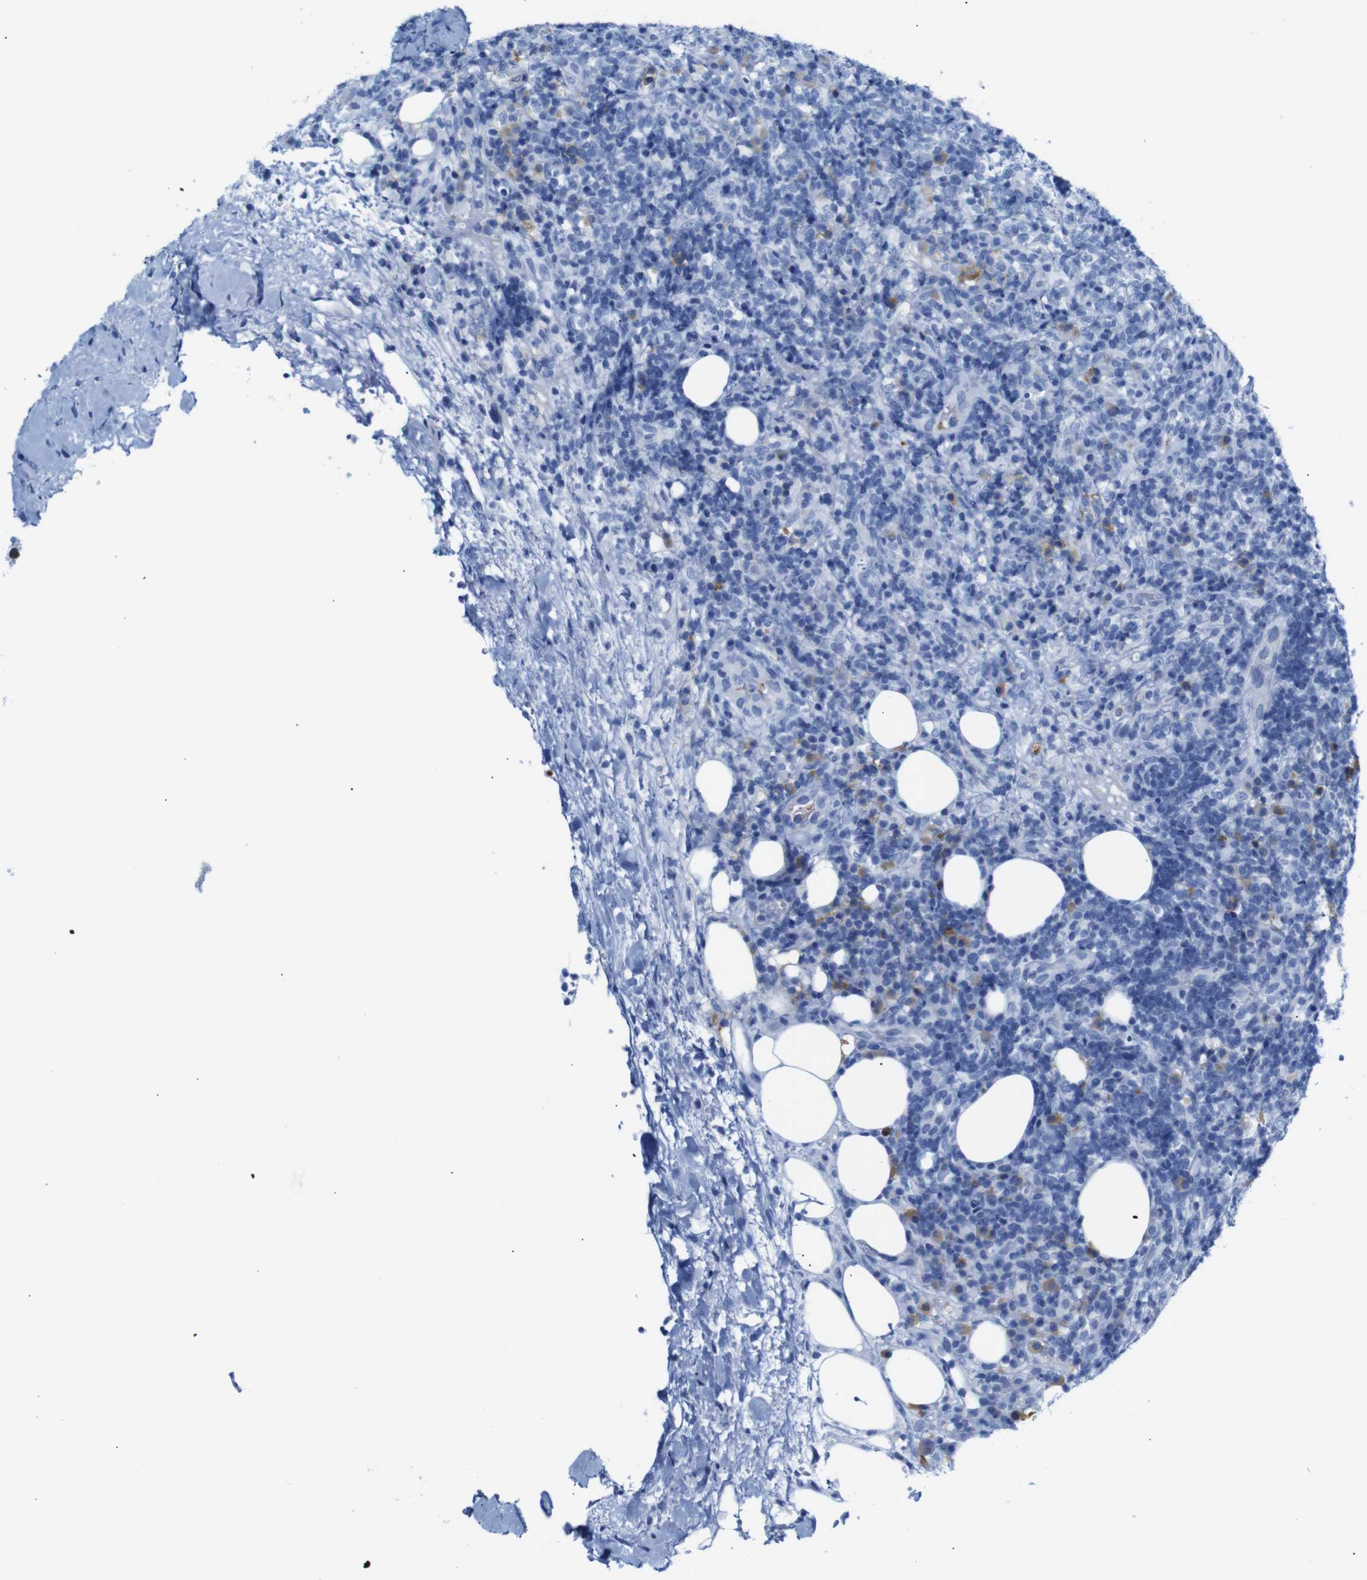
{"staining": {"intensity": "negative", "quantity": "none", "location": "none"}, "tissue": "lymphoma", "cell_type": "Tumor cells", "image_type": "cancer", "snomed": [{"axis": "morphology", "description": "Malignant lymphoma, non-Hodgkin's type, High grade"}, {"axis": "topography", "description": "Lymph node"}], "caption": "A high-resolution histopathology image shows immunohistochemistry (IHC) staining of malignant lymphoma, non-Hodgkin's type (high-grade), which exhibits no significant expression in tumor cells.", "gene": "ERVMER34-1", "patient": {"sex": "female", "age": 76}}